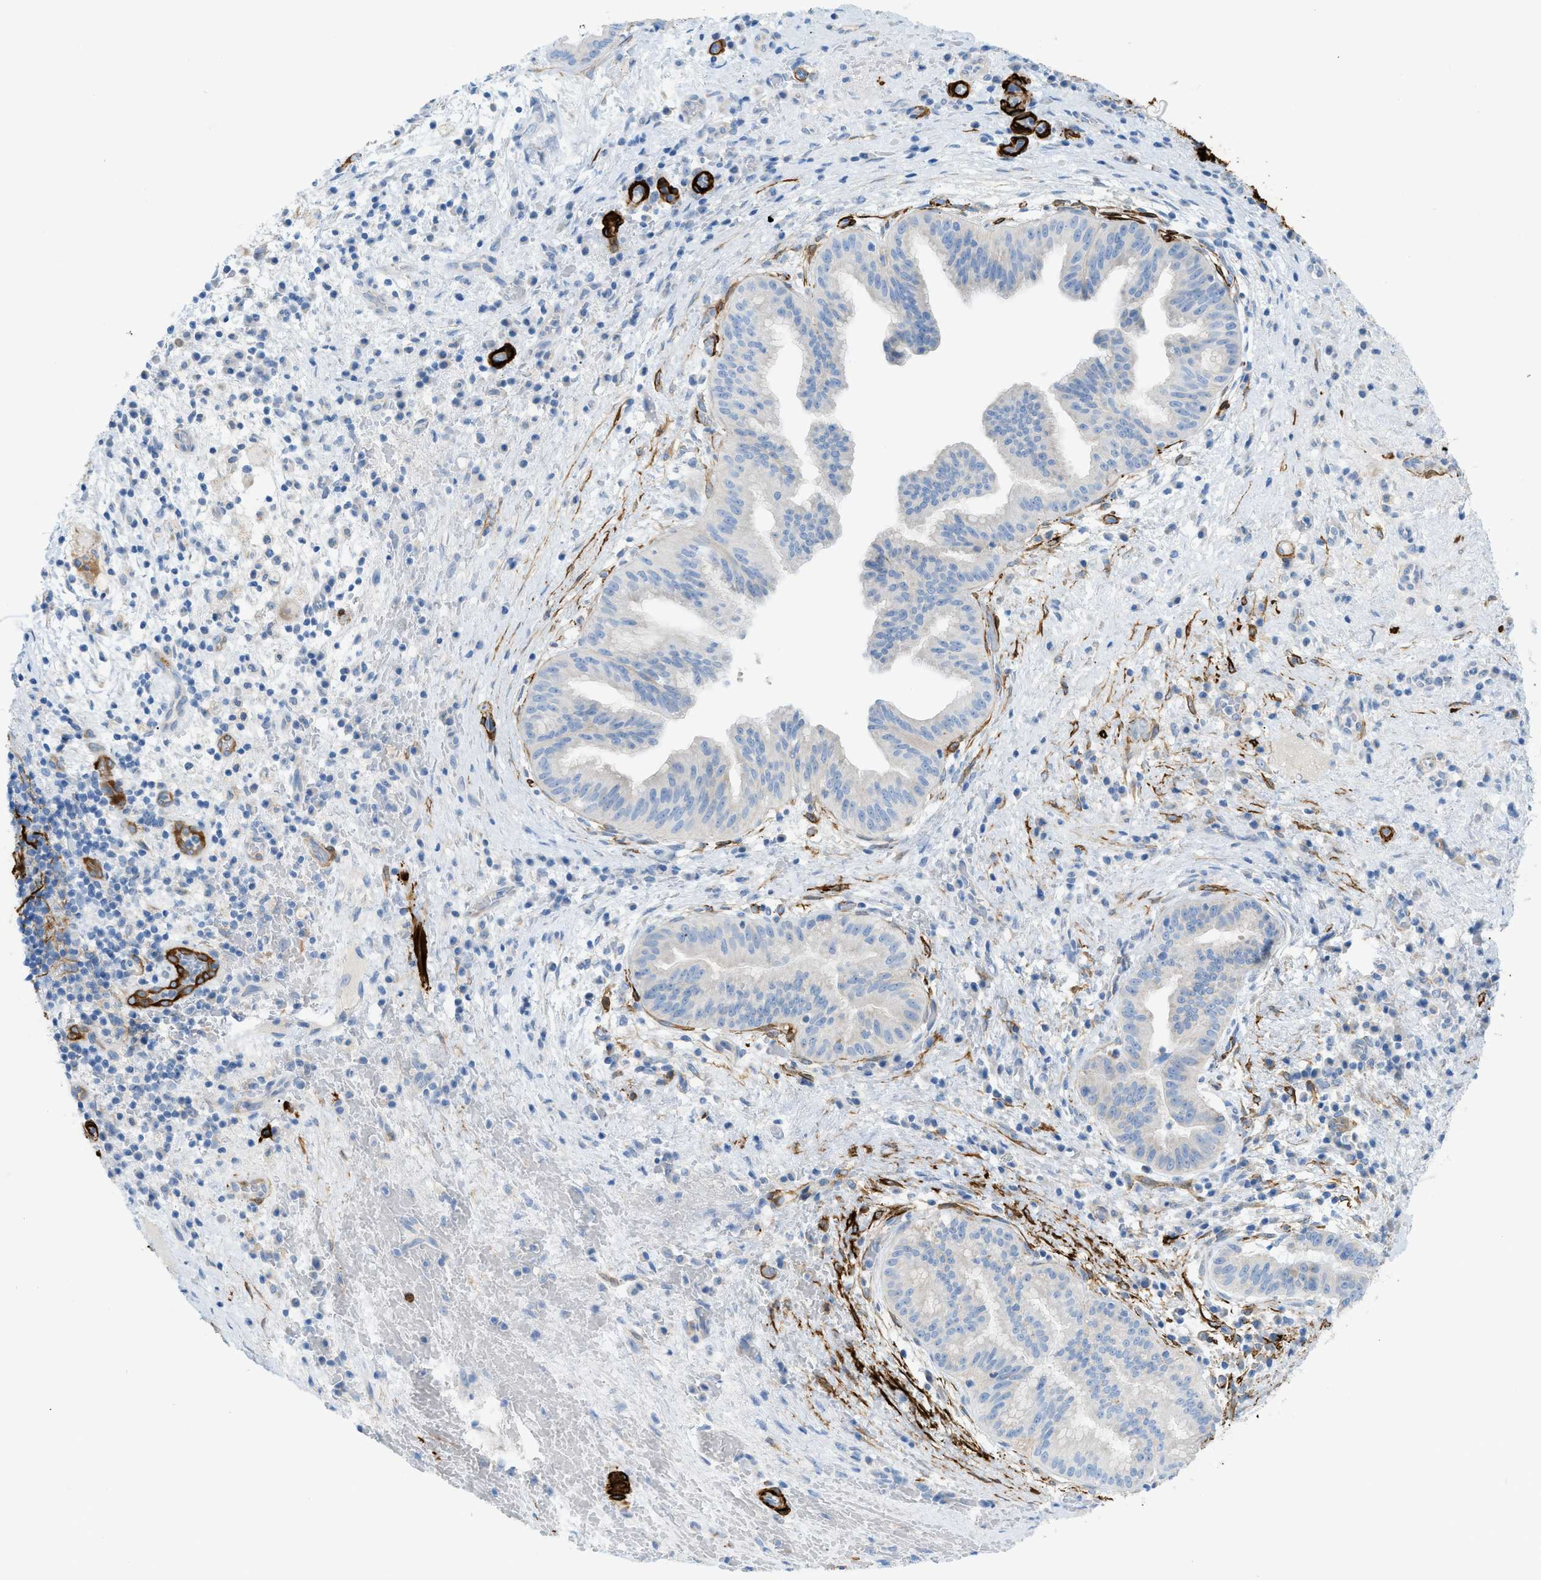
{"staining": {"intensity": "negative", "quantity": "none", "location": "none"}, "tissue": "liver cancer", "cell_type": "Tumor cells", "image_type": "cancer", "snomed": [{"axis": "morphology", "description": "Cholangiocarcinoma"}, {"axis": "topography", "description": "Liver"}], "caption": "IHC of liver cholangiocarcinoma exhibits no positivity in tumor cells. (DAB (3,3'-diaminobenzidine) immunohistochemistry visualized using brightfield microscopy, high magnification).", "gene": "MYH11", "patient": {"sex": "female", "age": 38}}